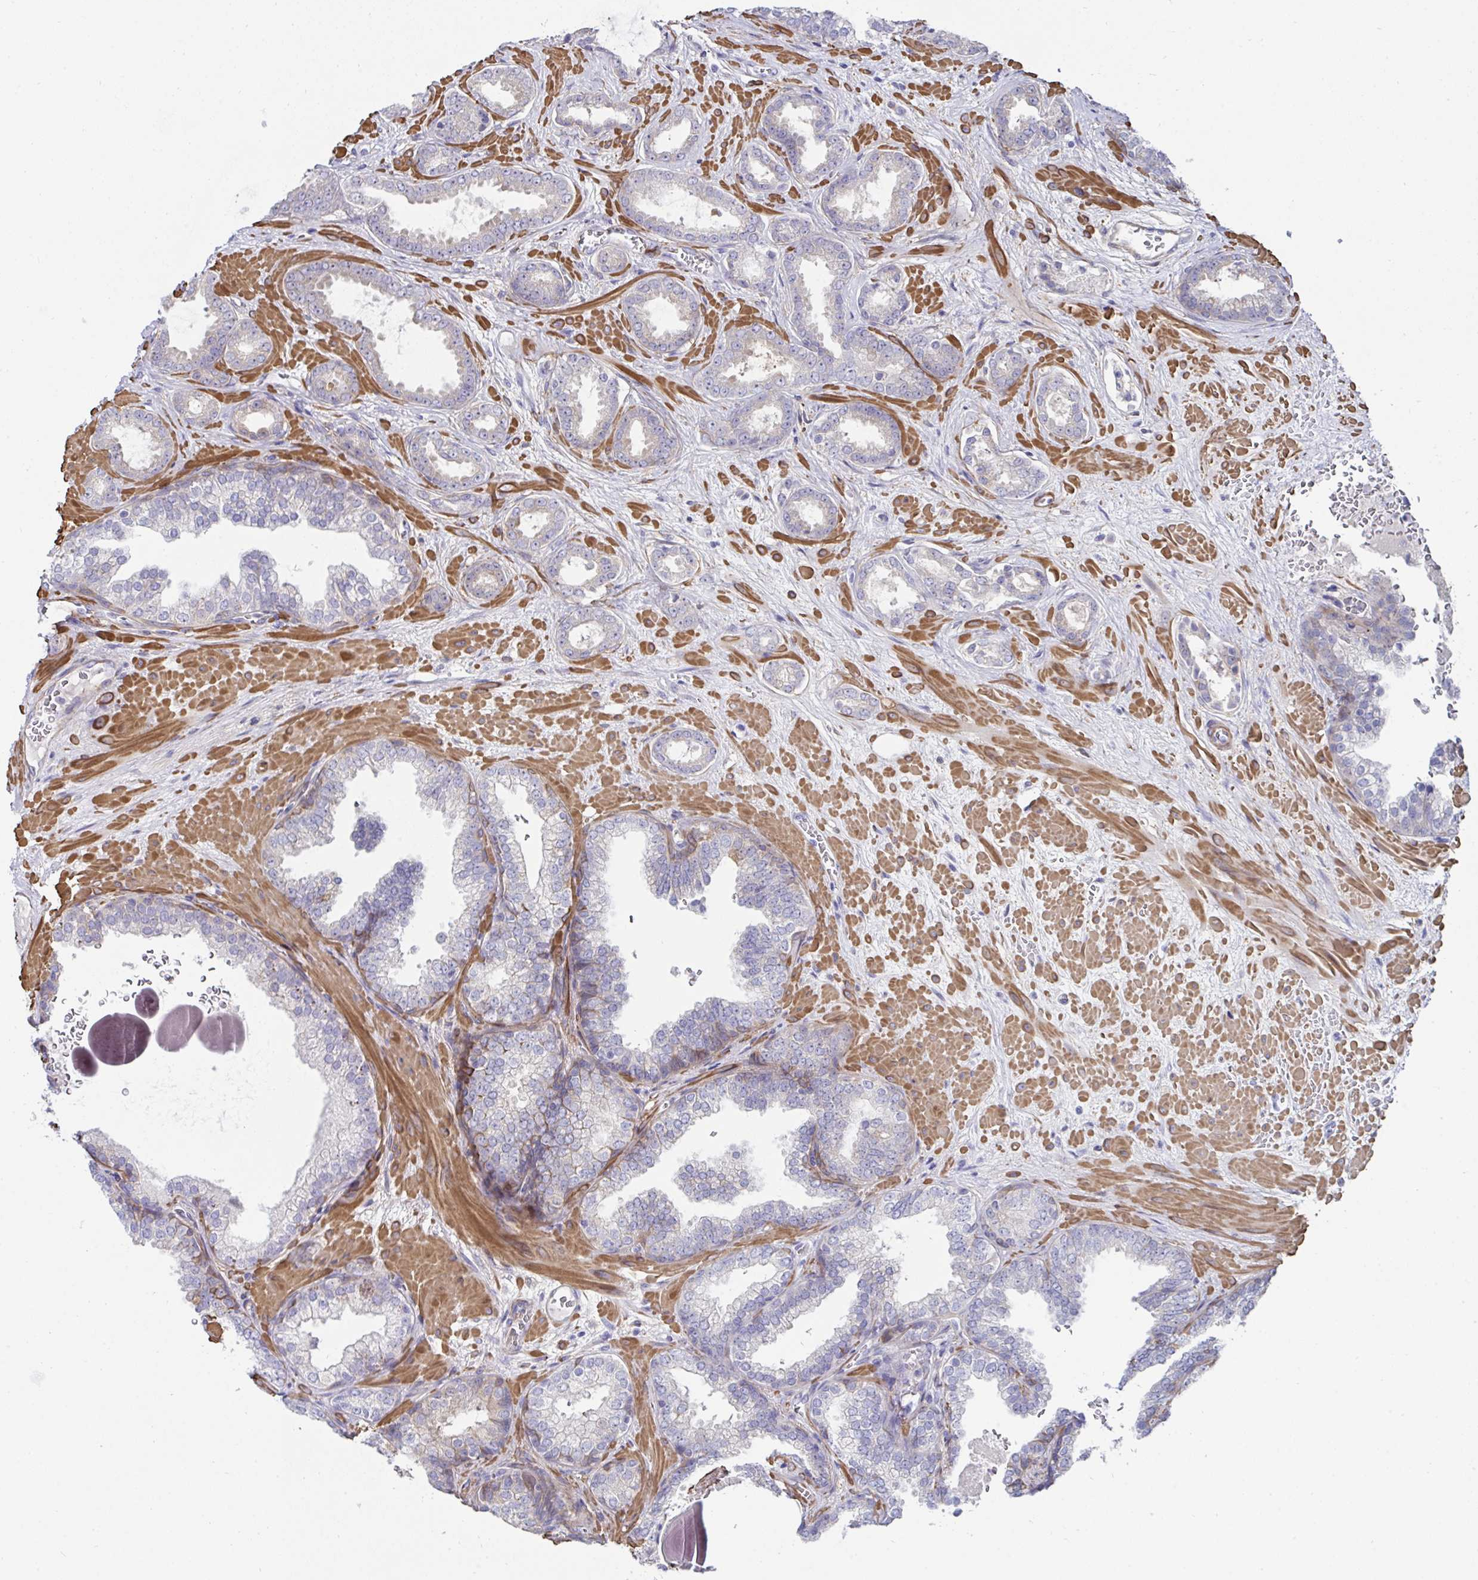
{"staining": {"intensity": "weak", "quantity": "25%-75%", "location": "cytoplasmic/membranous"}, "tissue": "prostate cancer", "cell_type": "Tumor cells", "image_type": "cancer", "snomed": [{"axis": "morphology", "description": "Adenocarcinoma, High grade"}, {"axis": "topography", "description": "Prostate"}], "caption": "A micrograph showing weak cytoplasmic/membranous expression in about 25%-75% of tumor cells in prostate cancer (adenocarcinoma (high-grade)), as visualized by brown immunohistochemical staining.", "gene": "FBXL13", "patient": {"sex": "male", "age": 58}}